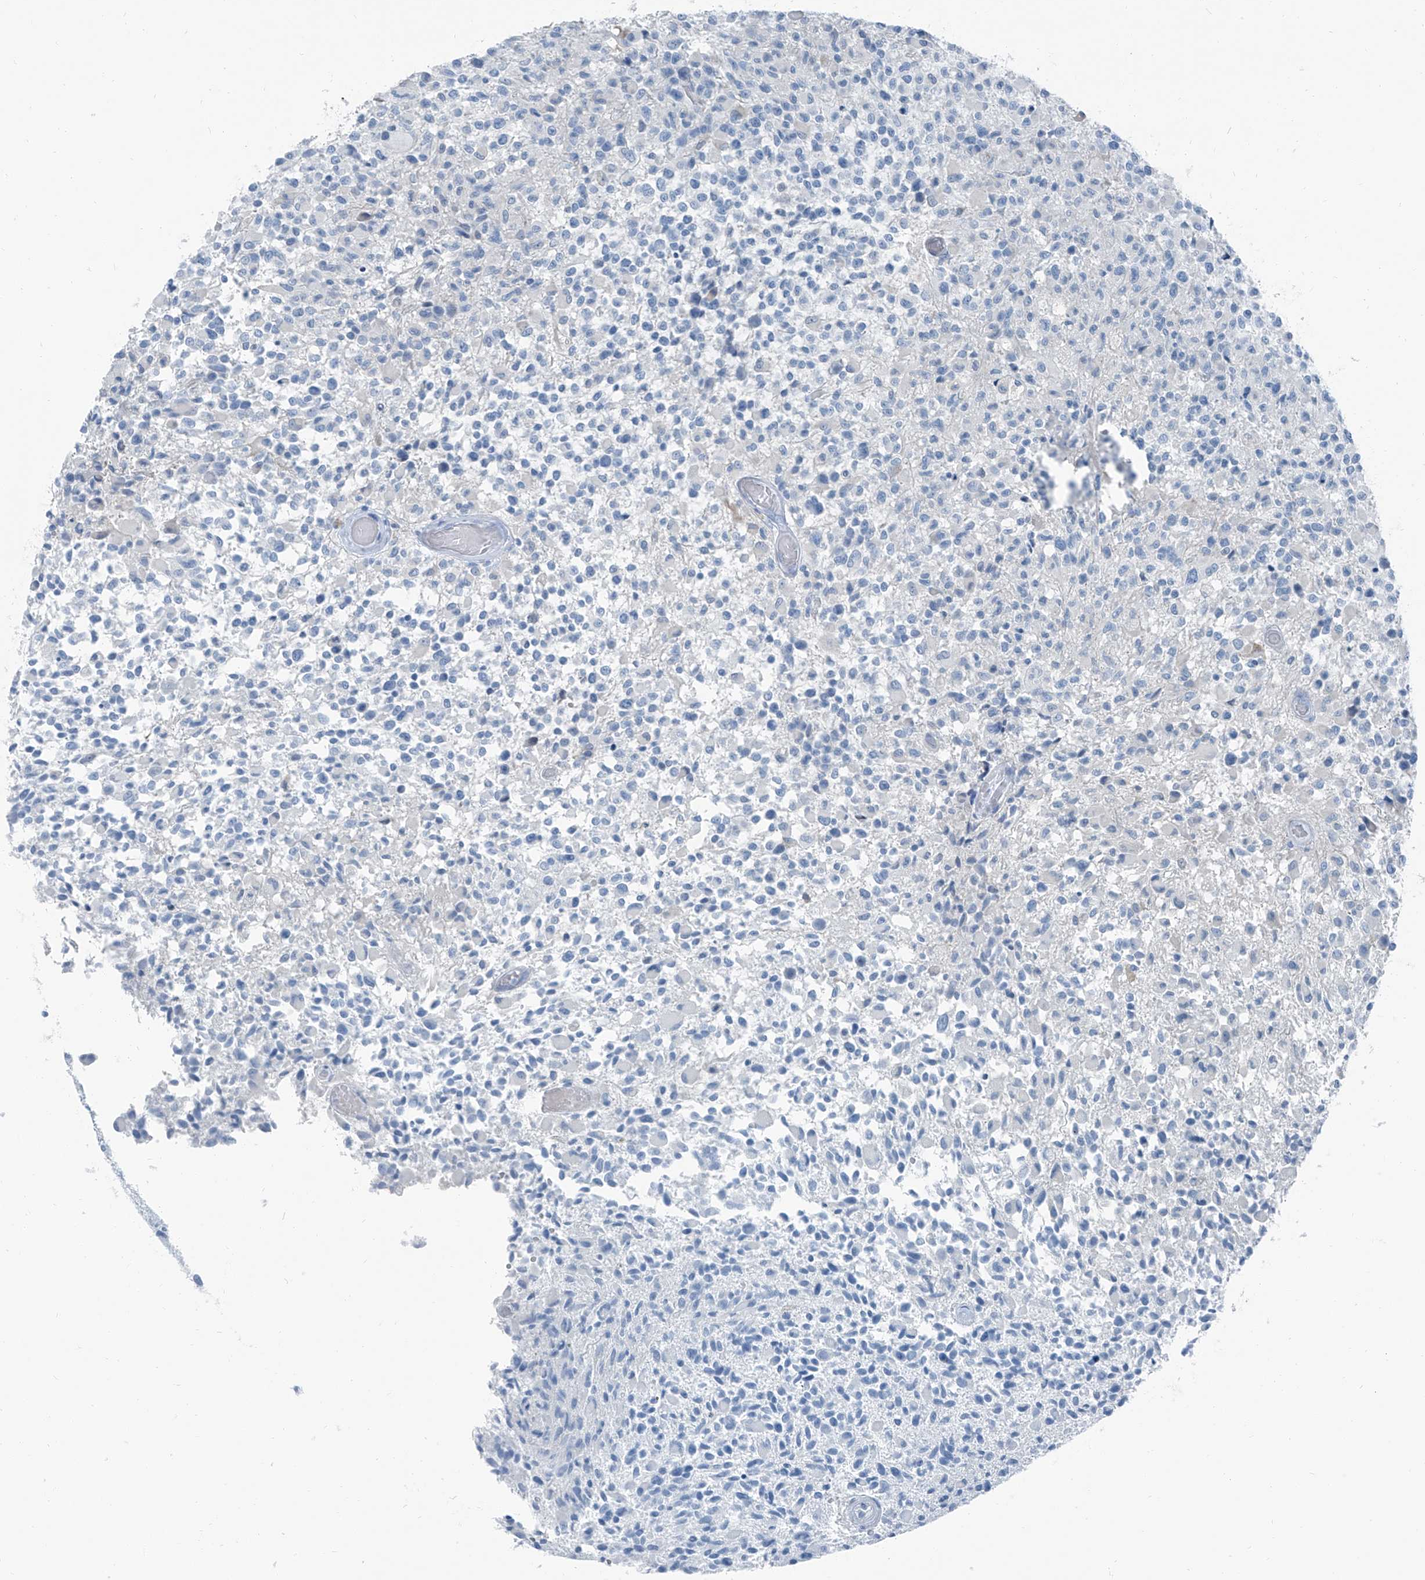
{"staining": {"intensity": "negative", "quantity": "none", "location": "none"}, "tissue": "glioma", "cell_type": "Tumor cells", "image_type": "cancer", "snomed": [{"axis": "morphology", "description": "Glioma, malignant, High grade"}, {"axis": "morphology", "description": "Glioblastoma, NOS"}, {"axis": "topography", "description": "Brain"}], "caption": "This is an immunohistochemistry micrograph of glioma. There is no expression in tumor cells.", "gene": "RGN", "patient": {"sex": "male", "age": 60}}